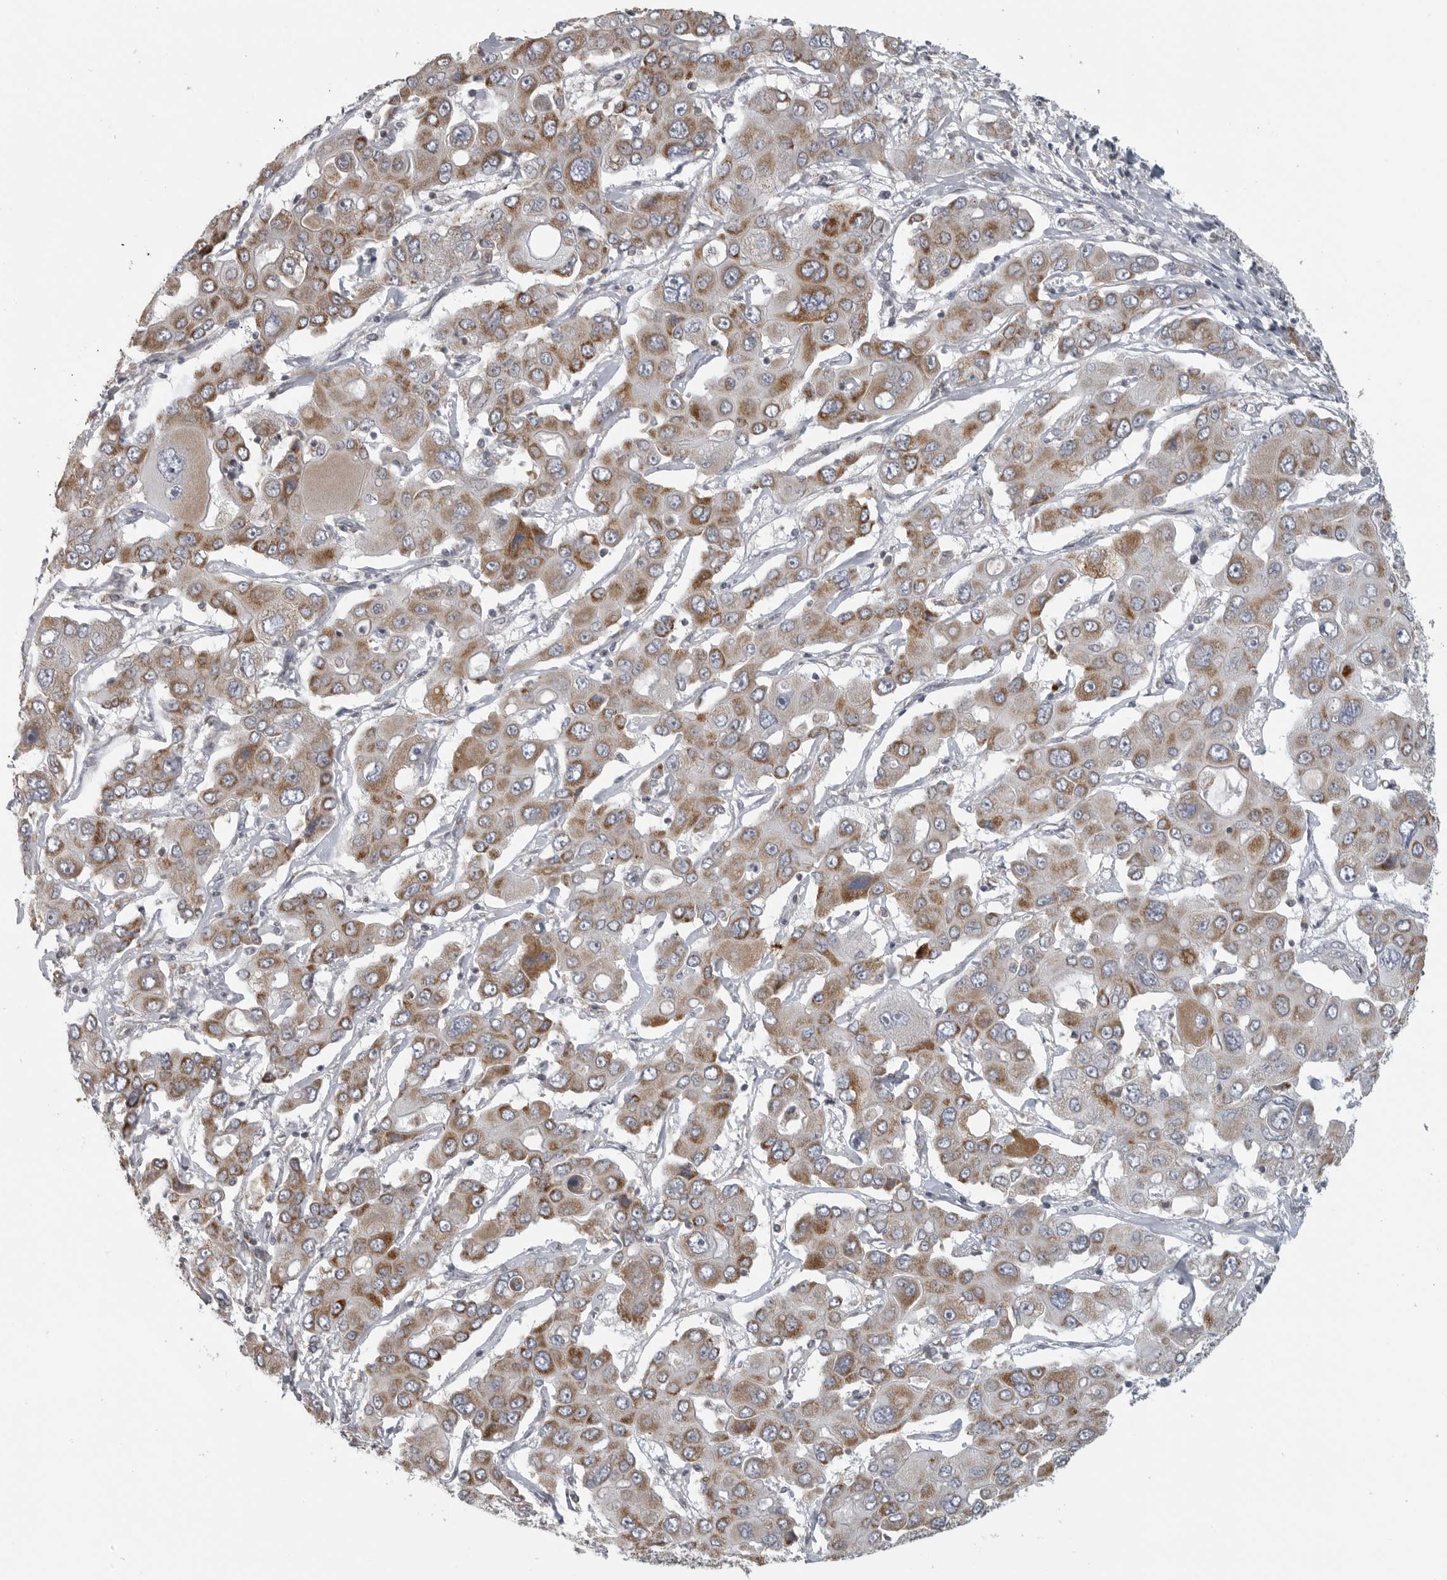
{"staining": {"intensity": "moderate", "quantity": ">75%", "location": "cytoplasmic/membranous"}, "tissue": "liver cancer", "cell_type": "Tumor cells", "image_type": "cancer", "snomed": [{"axis": "morphology", "description": "Cholangiocarcinoma"}, {"axis": "topography", "description": "Liver"}], "caption": "Immunohistochemistry photomicrograph of neoplastic tissue: liver cancer (cholangiocarcinoma) stained using IHC displays medium levels of moderate protein expression localized specifically in the cytoplasmic/membranous of tumor cells, appearing as a cytoplasmic/membranous brown color.", "gene": "RXFP3", "patient": {"sex": "male", "age": 67}}